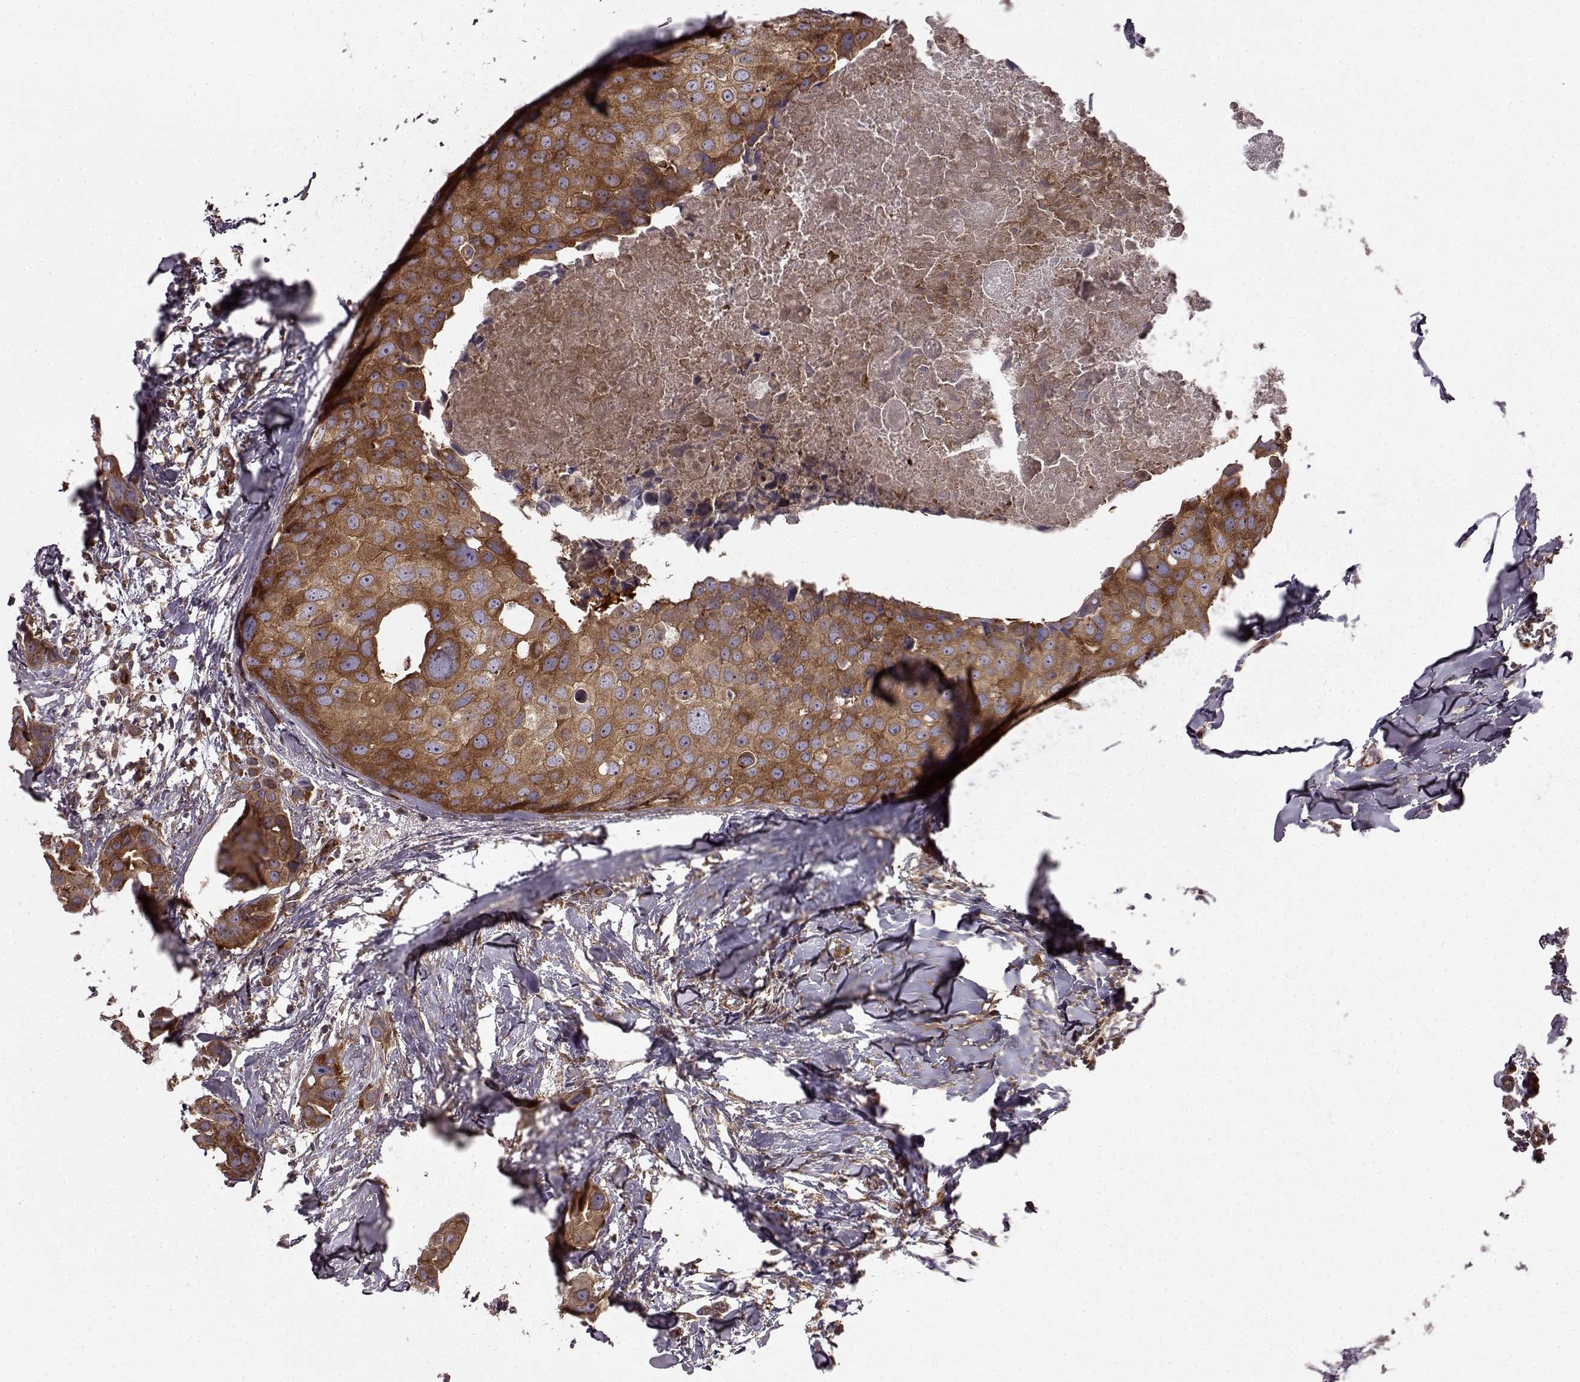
{"staining": {"intensity": "moderate", "quantity": ">75%", "location": "cytoplasmic/membranous"}, "tissue": "breast cancer", "cell_type": "Tumor cells", "image_type": "cancer", "snomed": [{"axis": "morphology", "description": "Duct carcinoma"}, {"axis": "topography", "description": "Breast"}], "caption": "This micrograph displays immunohistochemistry staining of breast cancer, with medium moderate cytoplasmic/membranous expression in approximately >75% of tumor cells.", "gene": "RABGAP1", "patient": {"sex": "female", "age": 38}}